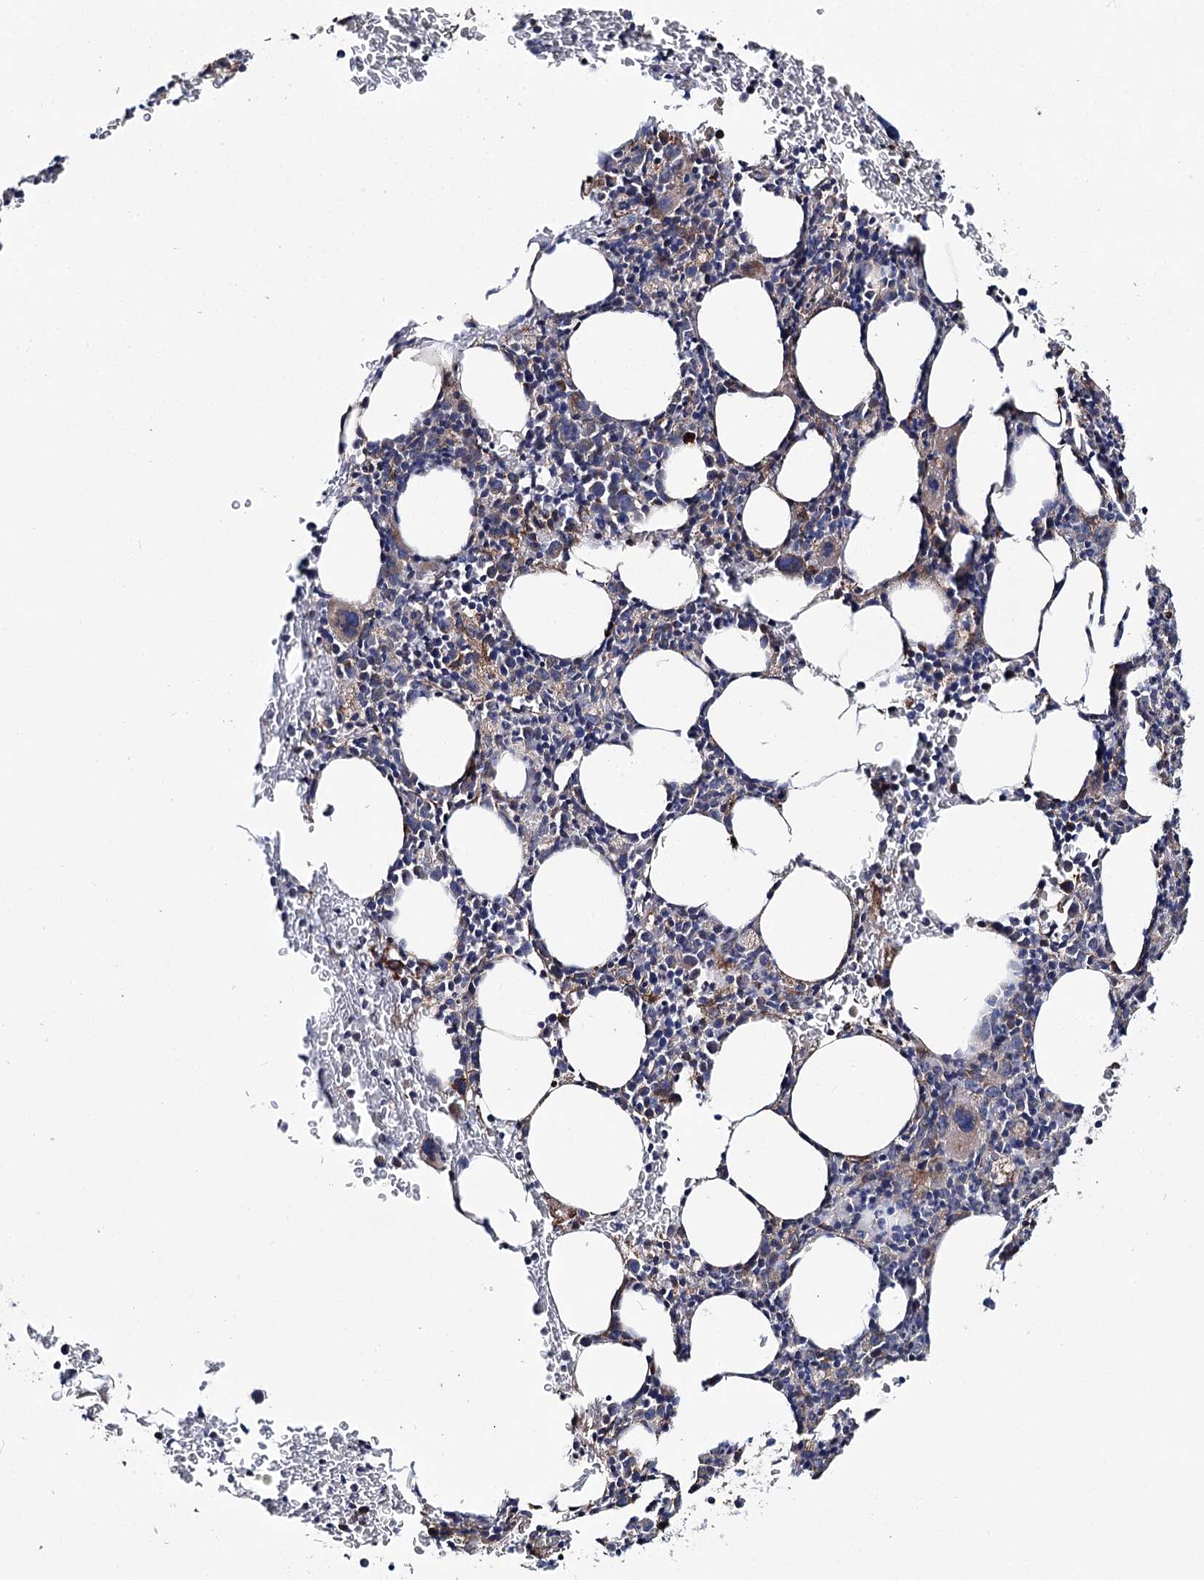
{"staining": {"intensity": "weak", "quantity": "<25%", "location": "cytoplasmic/membranous"}, "tissue": "bone marrow", "cell_type": "Hematopoietic cells", "image_type": "normal", "snomed": [{"axis": "morphology", "description": "Normal tissue, NOS"}, {"axis": "topography", "description": "Bone marrow"}], "caption": "Immunohistochemistry (IHC) image of normal human bone marrow stained for a protein (brown), which reveals no staining in hematopoietic cells.", "gene": "MSANTD2", "patient": {"sex": "male", "age": 79}}